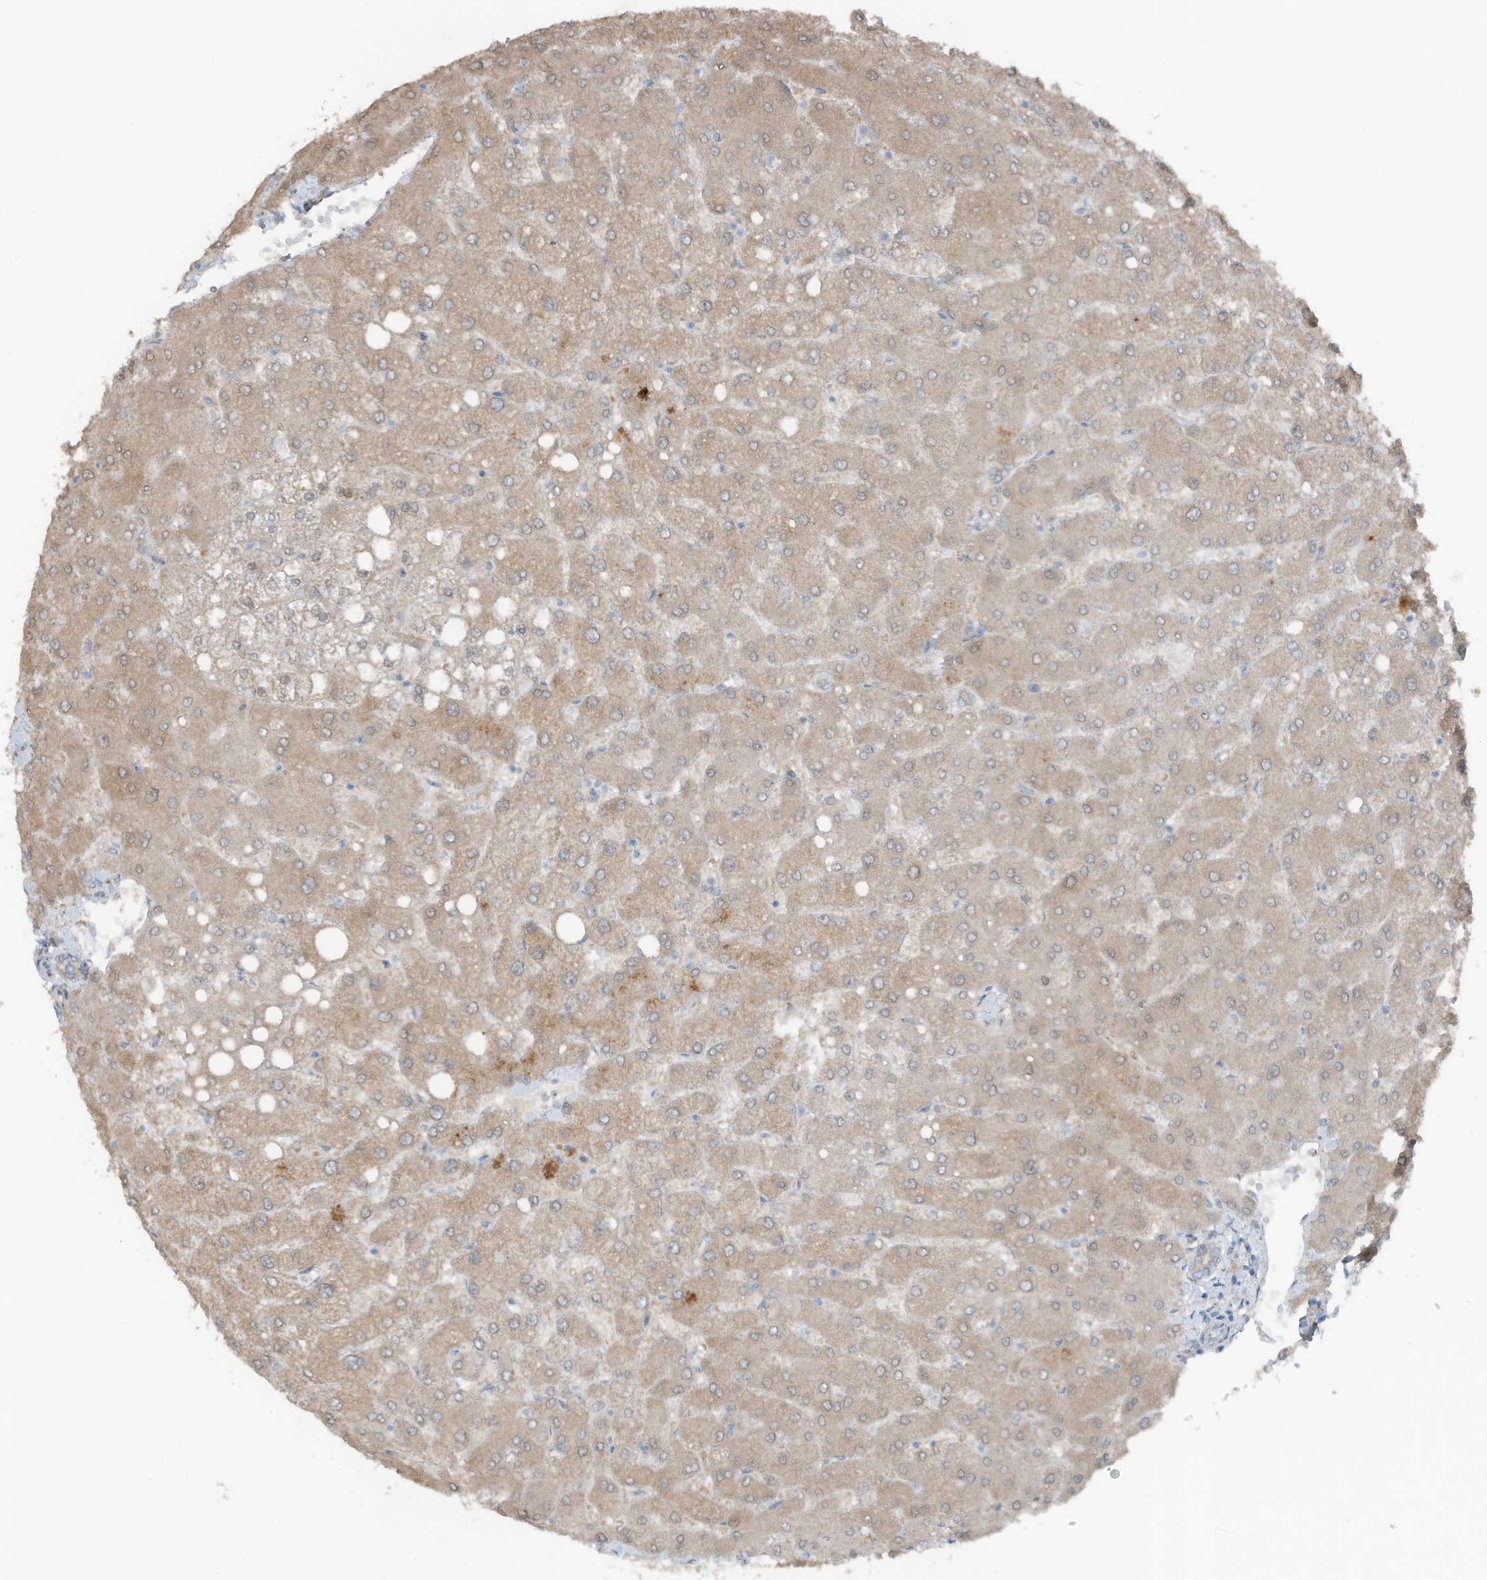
{"staining": {"intensity": "weak", "quantity": "25%-75%", "location": "cytoplasmic/membranous"}, "tissue": "liver", "cell_type": "Cholangiocytes", "image_type": "normal", "snomed": [{"axis": "morphology", "description": "Normal tissue, NOS"}, {"axis": "topography", "description": "Liver"}], "caption": "DAB (3,3'-diaminobenzidine) immunohistochemical staining of normal liver shows weak cytoplasmic/membranous protein staining in about 25%-75% of cholangiocytes. (DAB IHC, brown staining for protein, blue staining for nuclei).", "gene": "ARHGEF33", "patient": {"sex": "female", "age": 54}}